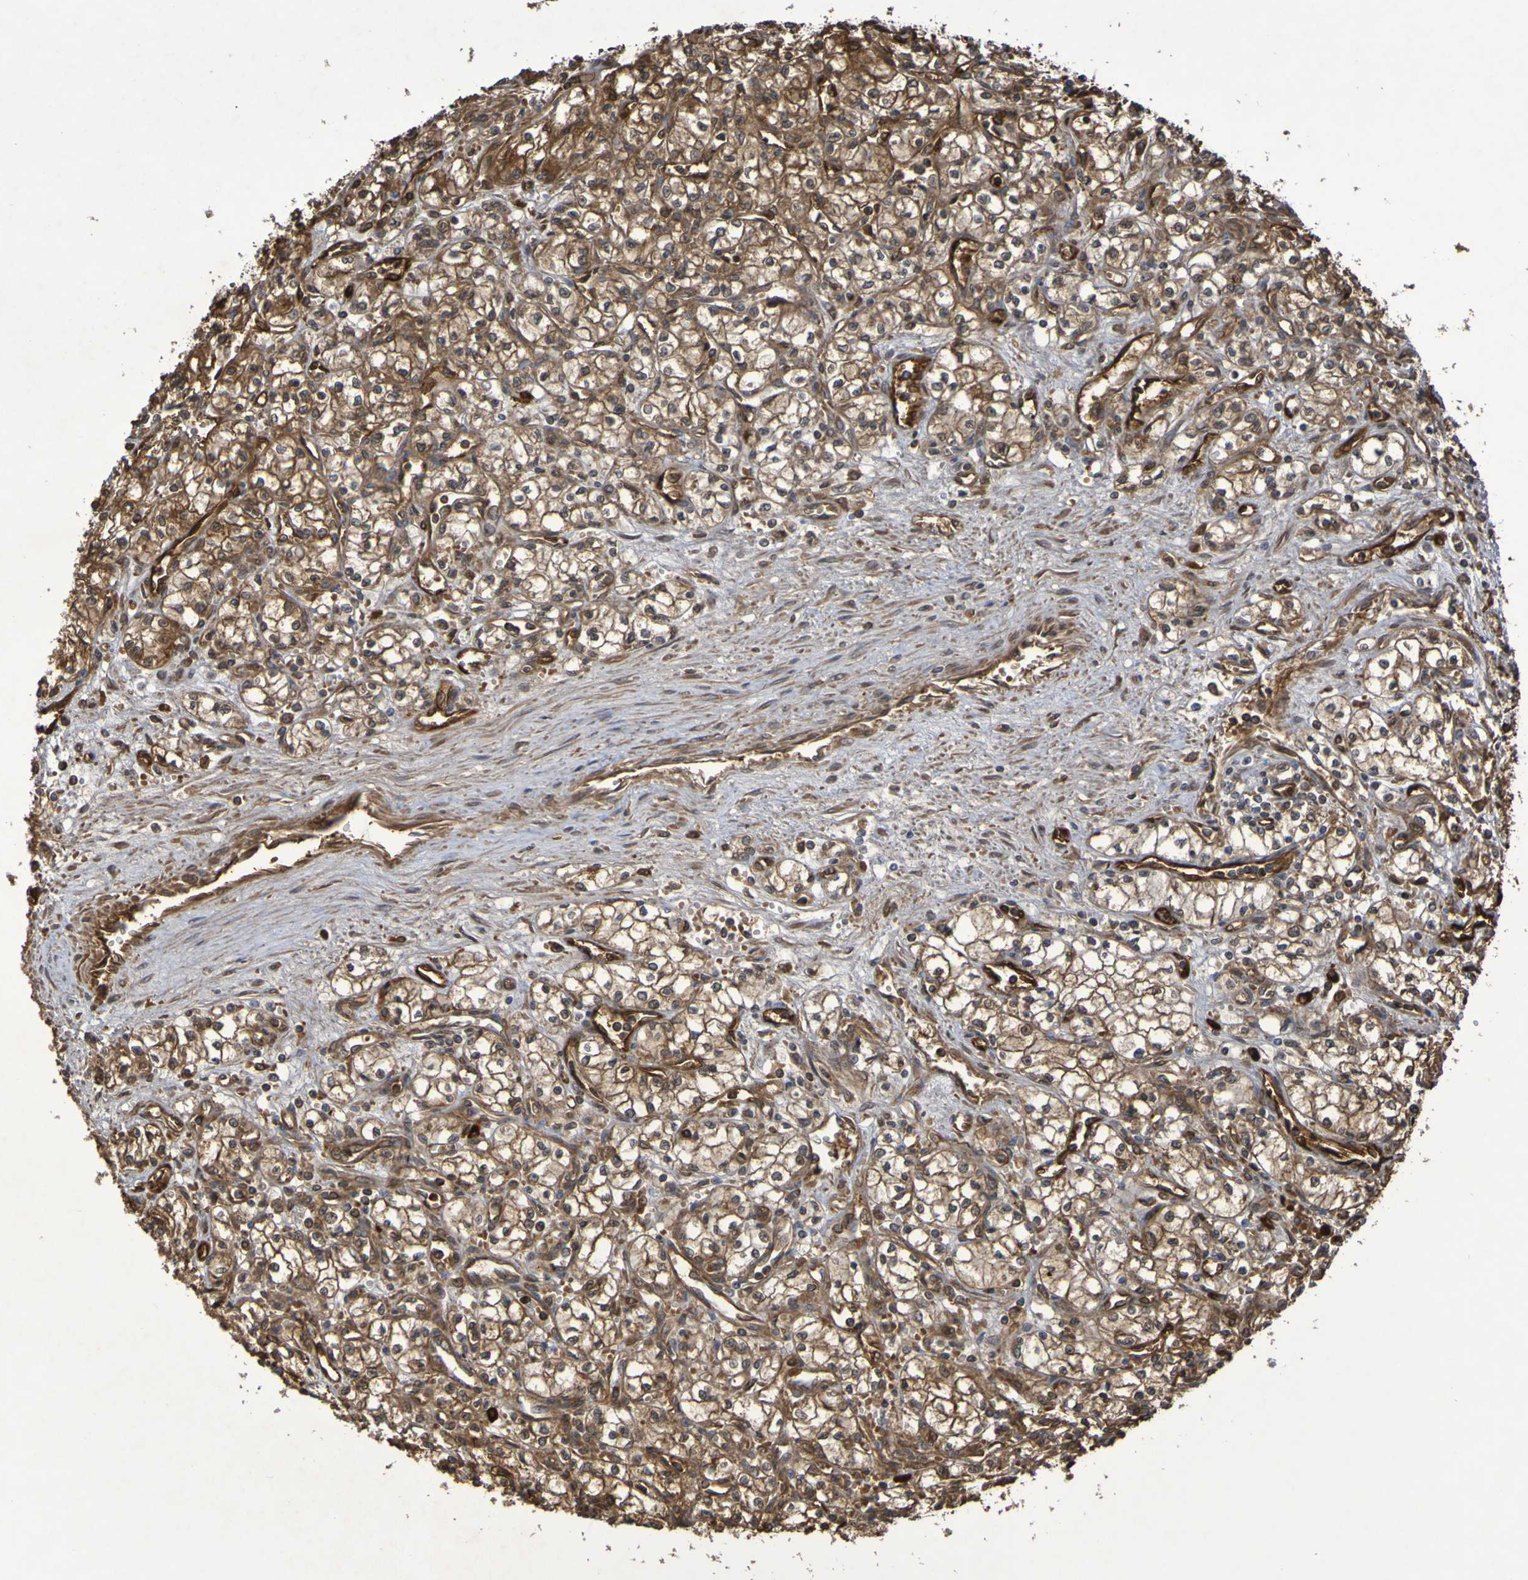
{"staining": {"intensity": "moderate", "quantity": ">75%", "location": "cytoplasmic/membranous"}, "tissue": "renal cancer", "cell_type": "Tumor cells", "image_type": "cancer", "snomed": [{"axis": "morphology", "description": "Normal tissue, NOS"}, {"axis": "morphology", "description": "Adenocarcinoma, NOS"}, {"axis": "topography", "description": "Kidney"}], "caption": "Protein staining exhibits moderate cytoplasmic/membranous positivity in about >75% of tumor cells in renal adenocarcinoma.", "gene": "SERPINB6", "patient": {"sex": "male", "age": 59}}